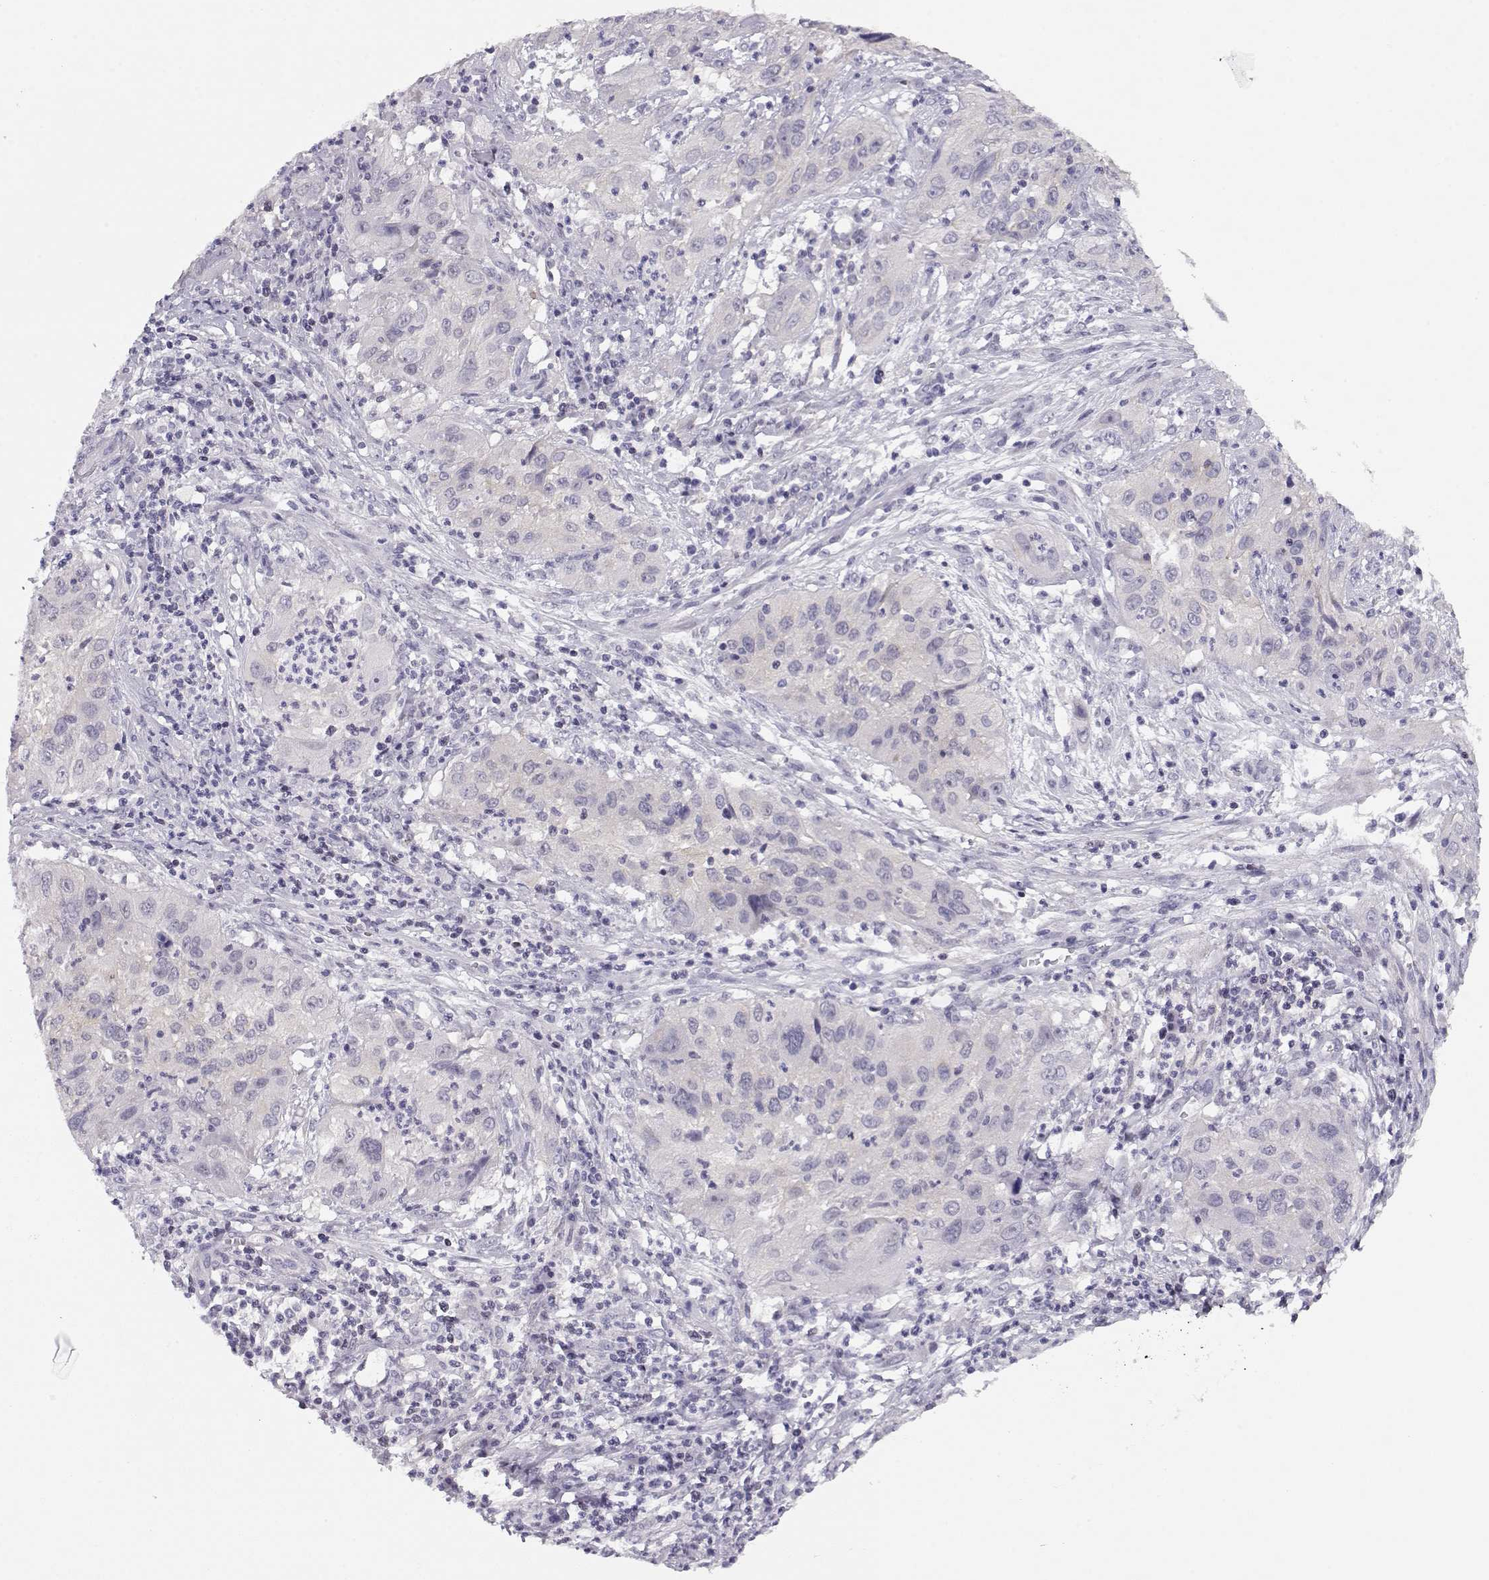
{"staining": {"intensity": "negative", "quantity": "none", "location": "none"}, "tissue": "cervical cancer", "cell_type": "Tumor cells", "image_type": "cancer", "snomed": [{"axis": "morphology", "description": "Squamous cell carcinoma, NOS"}, {"axis": "topography", "description": "Cervix"}], "caption": "DAB (3,3'-diaminobenzidine) immunohistochemical staining of human cervical squamous cell carcinoma exhibits no significant staining in tumor cells. (IHC, brightfield microscopy, high magnification).", "gene": "CRX", "patient": {"sex": "female", "age": 32}}